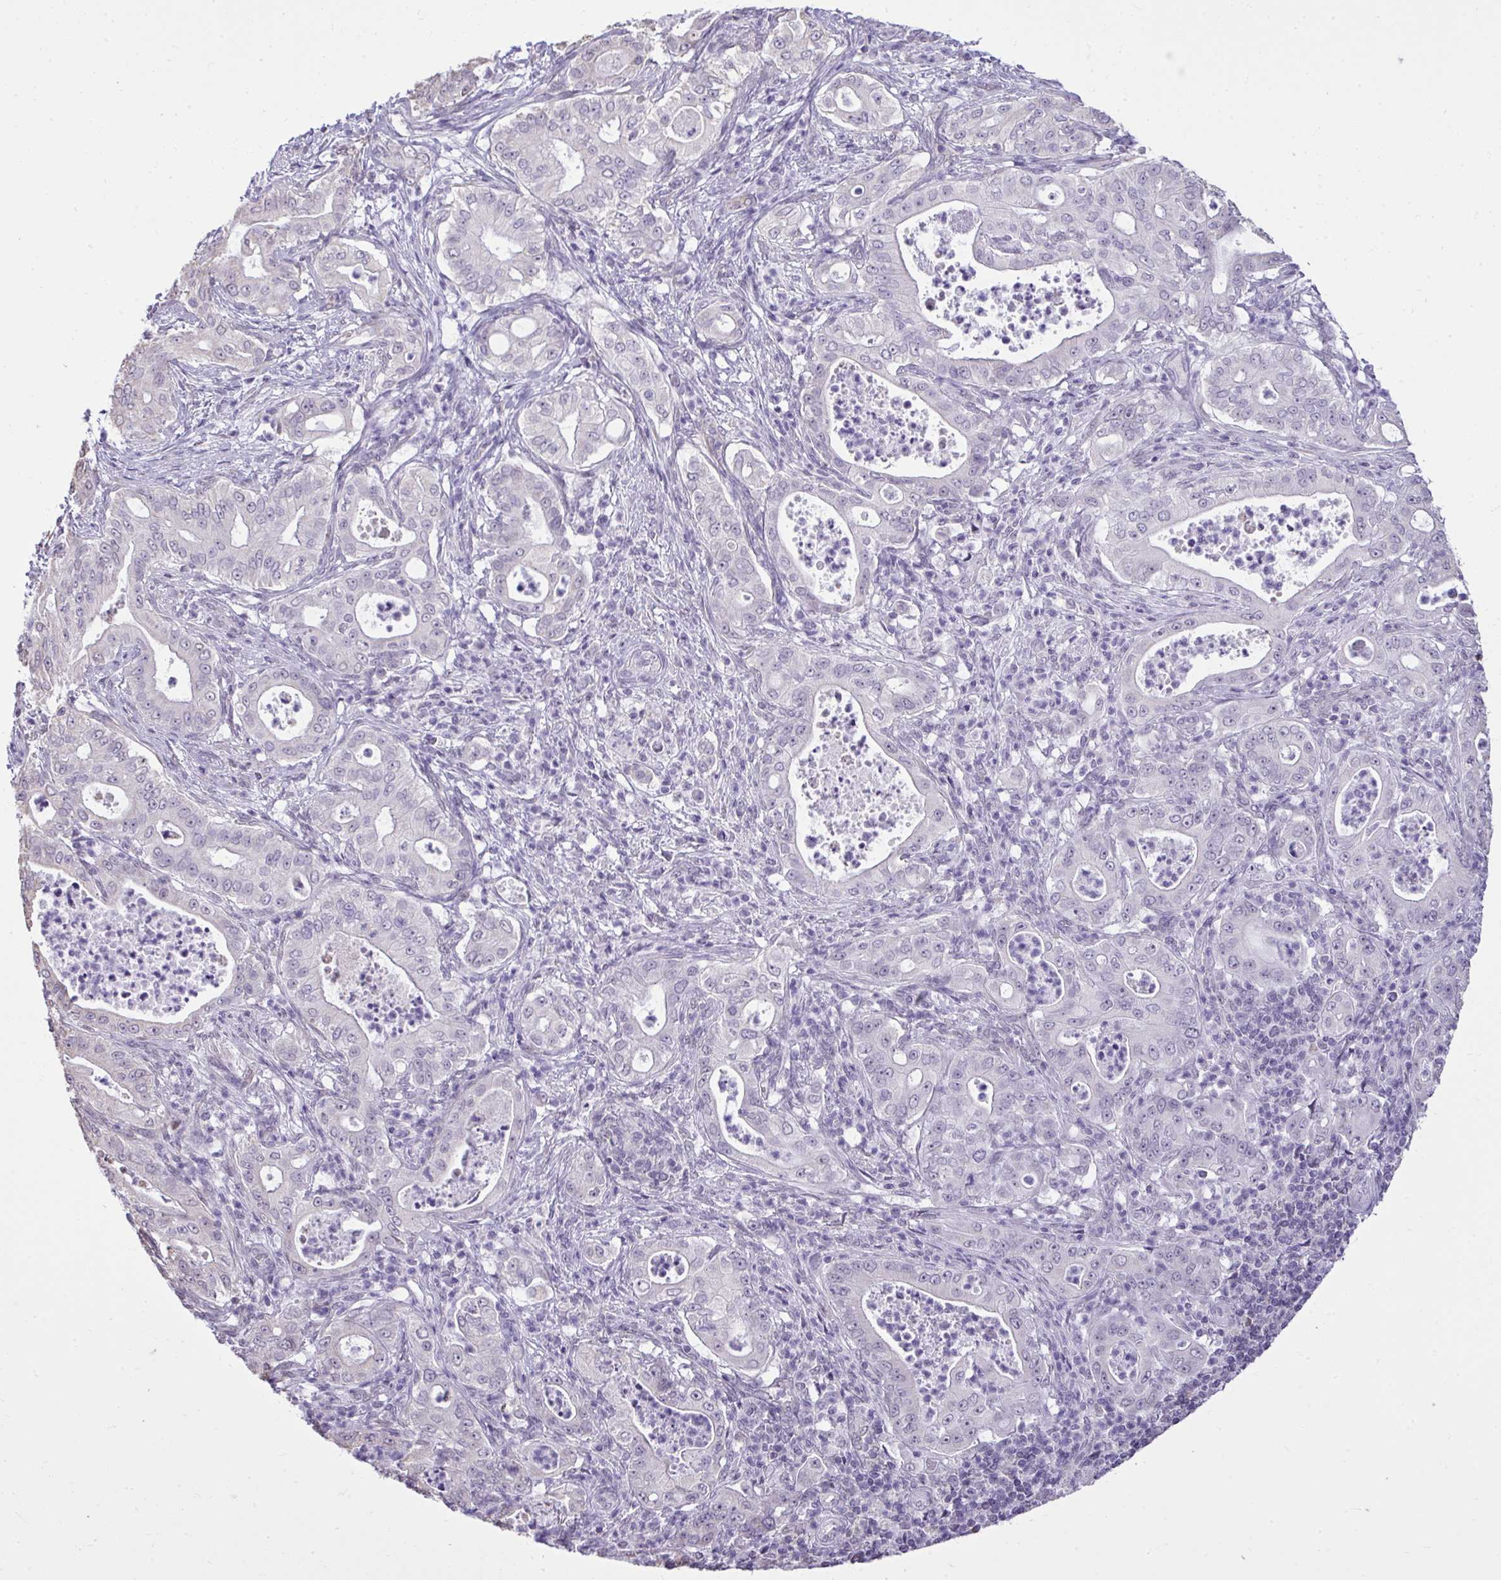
{"staining": {"intensity": "negative", "quantity": "none", "location": "none"}, "tissue": "pancreatic cancer", "cell_type": "Tumor cells", "image_type": "cancer", "snomed": [{"axis": "morphology", "description": "Adenocarcinoma, NOS"}, {"axis": "topography", "description": "Pancreas"}], "caption": "This image is of pancreatic adenocarcinoma stained with immunohistochemistry to label a protein in brown with the nuclei are counter-stained blue. There is no positivity in tumor cells.", "gene": "NPPA", "patient": {"sex": "male", "age": 71}}